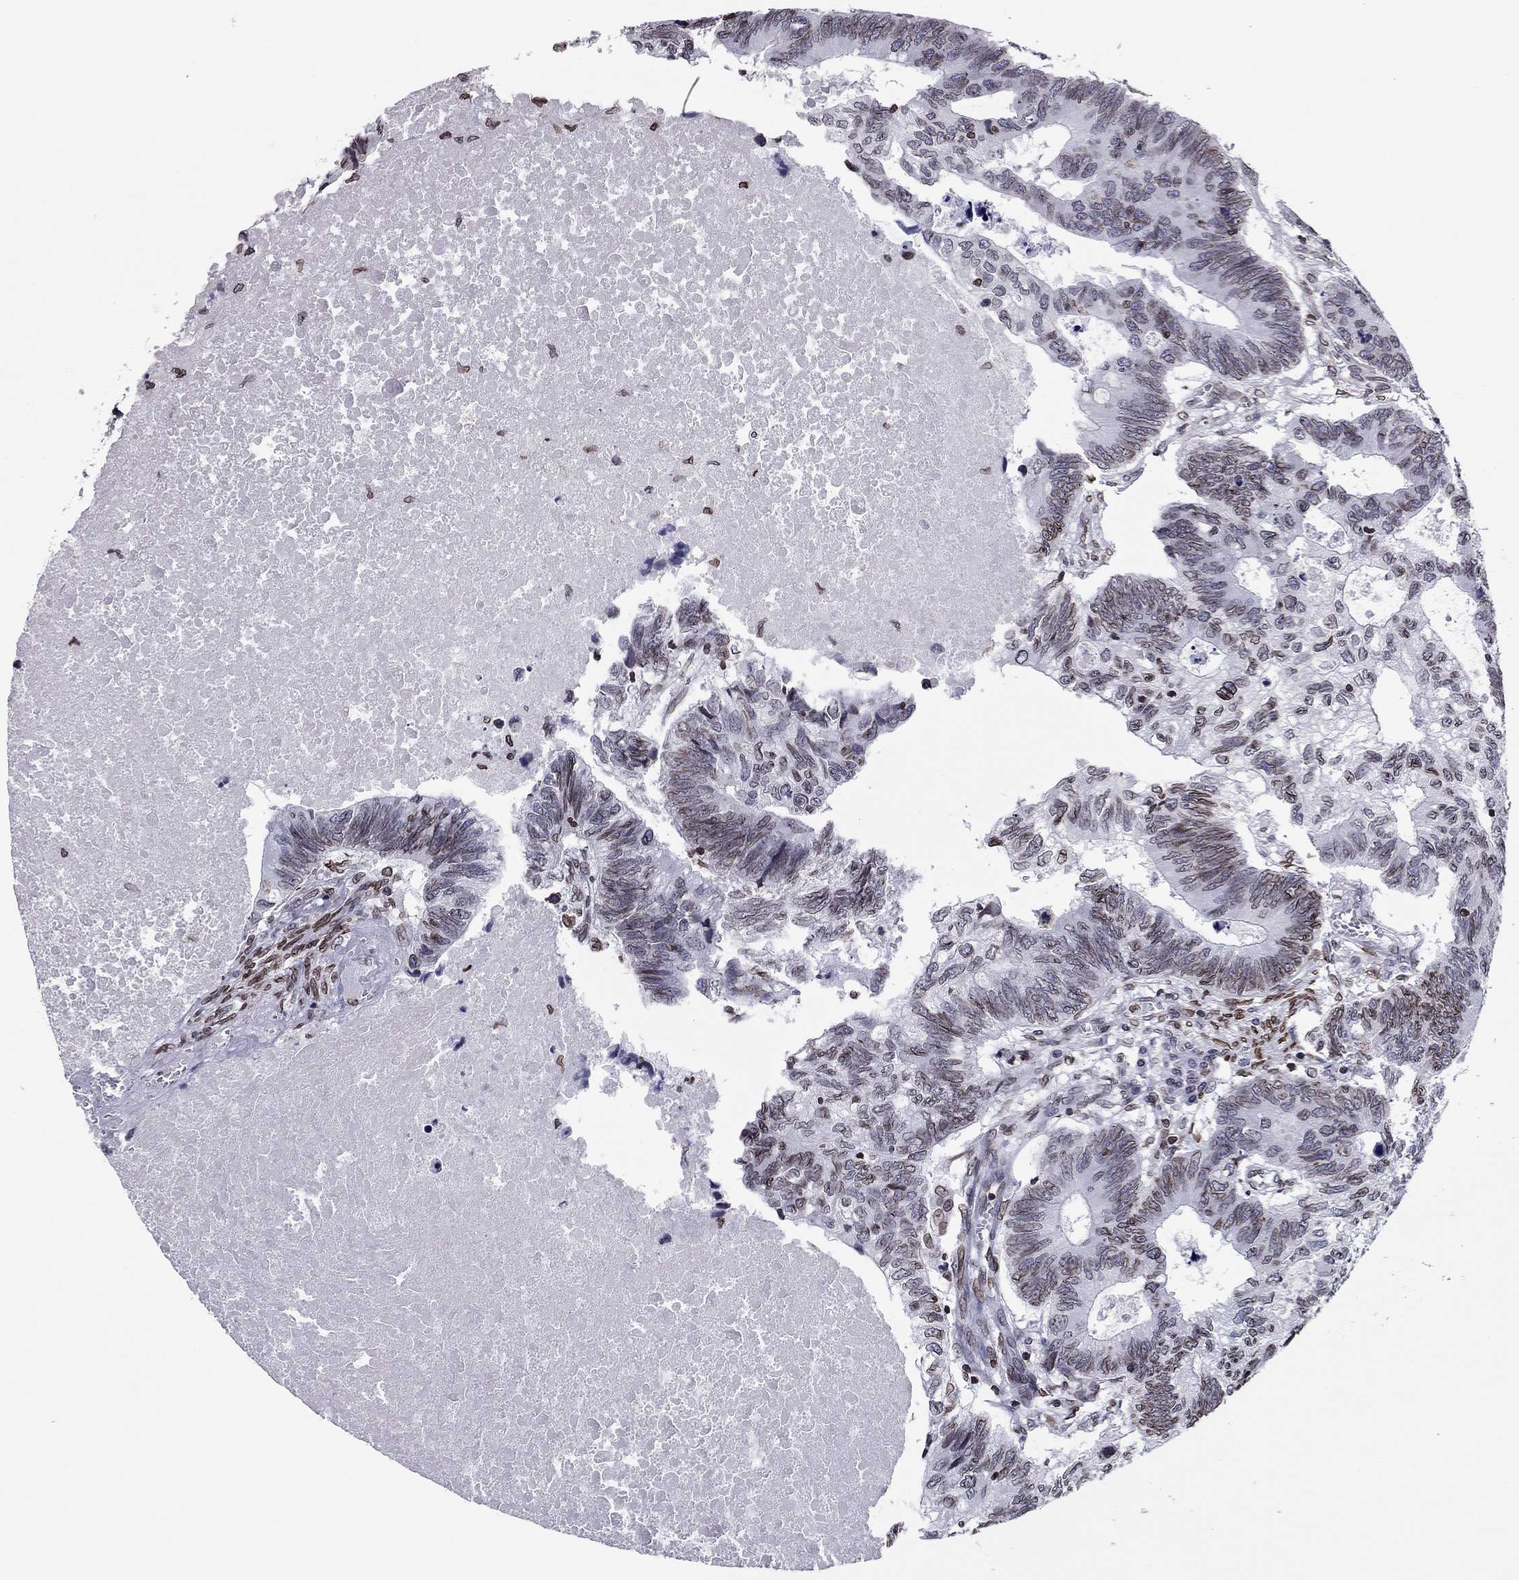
{"staining": {"intensity": "moderate", "quantity": "<25%", "location": "cytoplasmic/membranous,nuclear"}, "tissue": "colorectal cancer", "cell_type": "Tumor cells", "image_type": "cancer", "snomed": [{"axis": "morphology", "description": "Adenocarcinoma, NOS"}, {"axis": "topography", "description": "Colon"}], "caption": "IHC photomicrograph of colorectal adenocarcinoma stained for a protein (brown), which demonstrates low levels of moderate cytoplasmic/membranous and nuclear positivity in approximately <25% of tumor cells.", "gene": "ESPL1", "patient": {"sex": "female", "age": 77}}